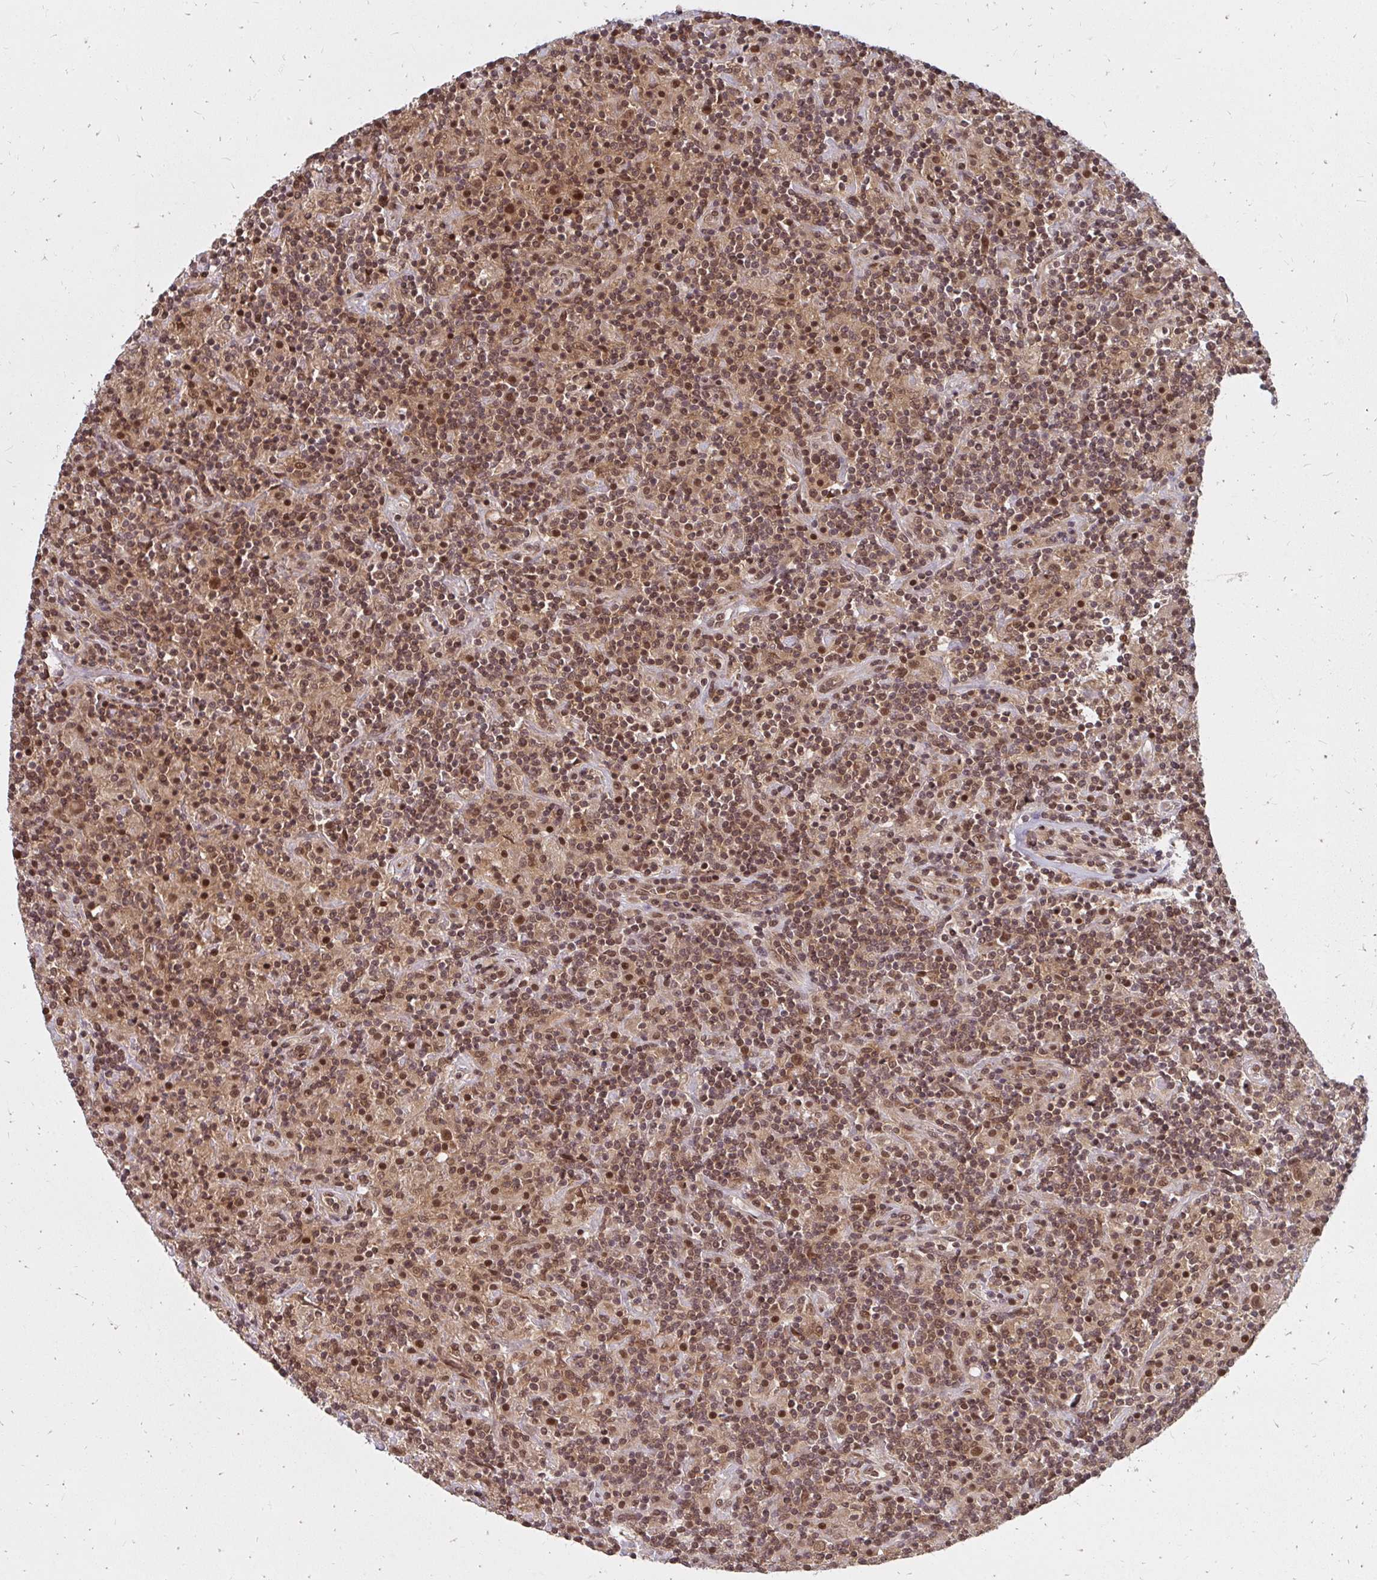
{"staining": {"intensity": "moderate", "quantity": ">75%", "location": "cytoplasmic/membranous,nuclear"}, "tissue": "lymphoma", "cell_type": "Tumor cells", "image_type": "cancer", "snomed": [{"axis": "morphology", "description": "Hodgkin's disease, NOS"}, {"axis": "topography", "description": "Lymph node"}], "caption": "The immunohistochemical stain labels moderate cytoplasmic/membranous and nuclear staining in tumor cells of Hodgkin's disease tissue.", "gene": "GTF3C6", "patient": {"sex": "male", "age": 70}}